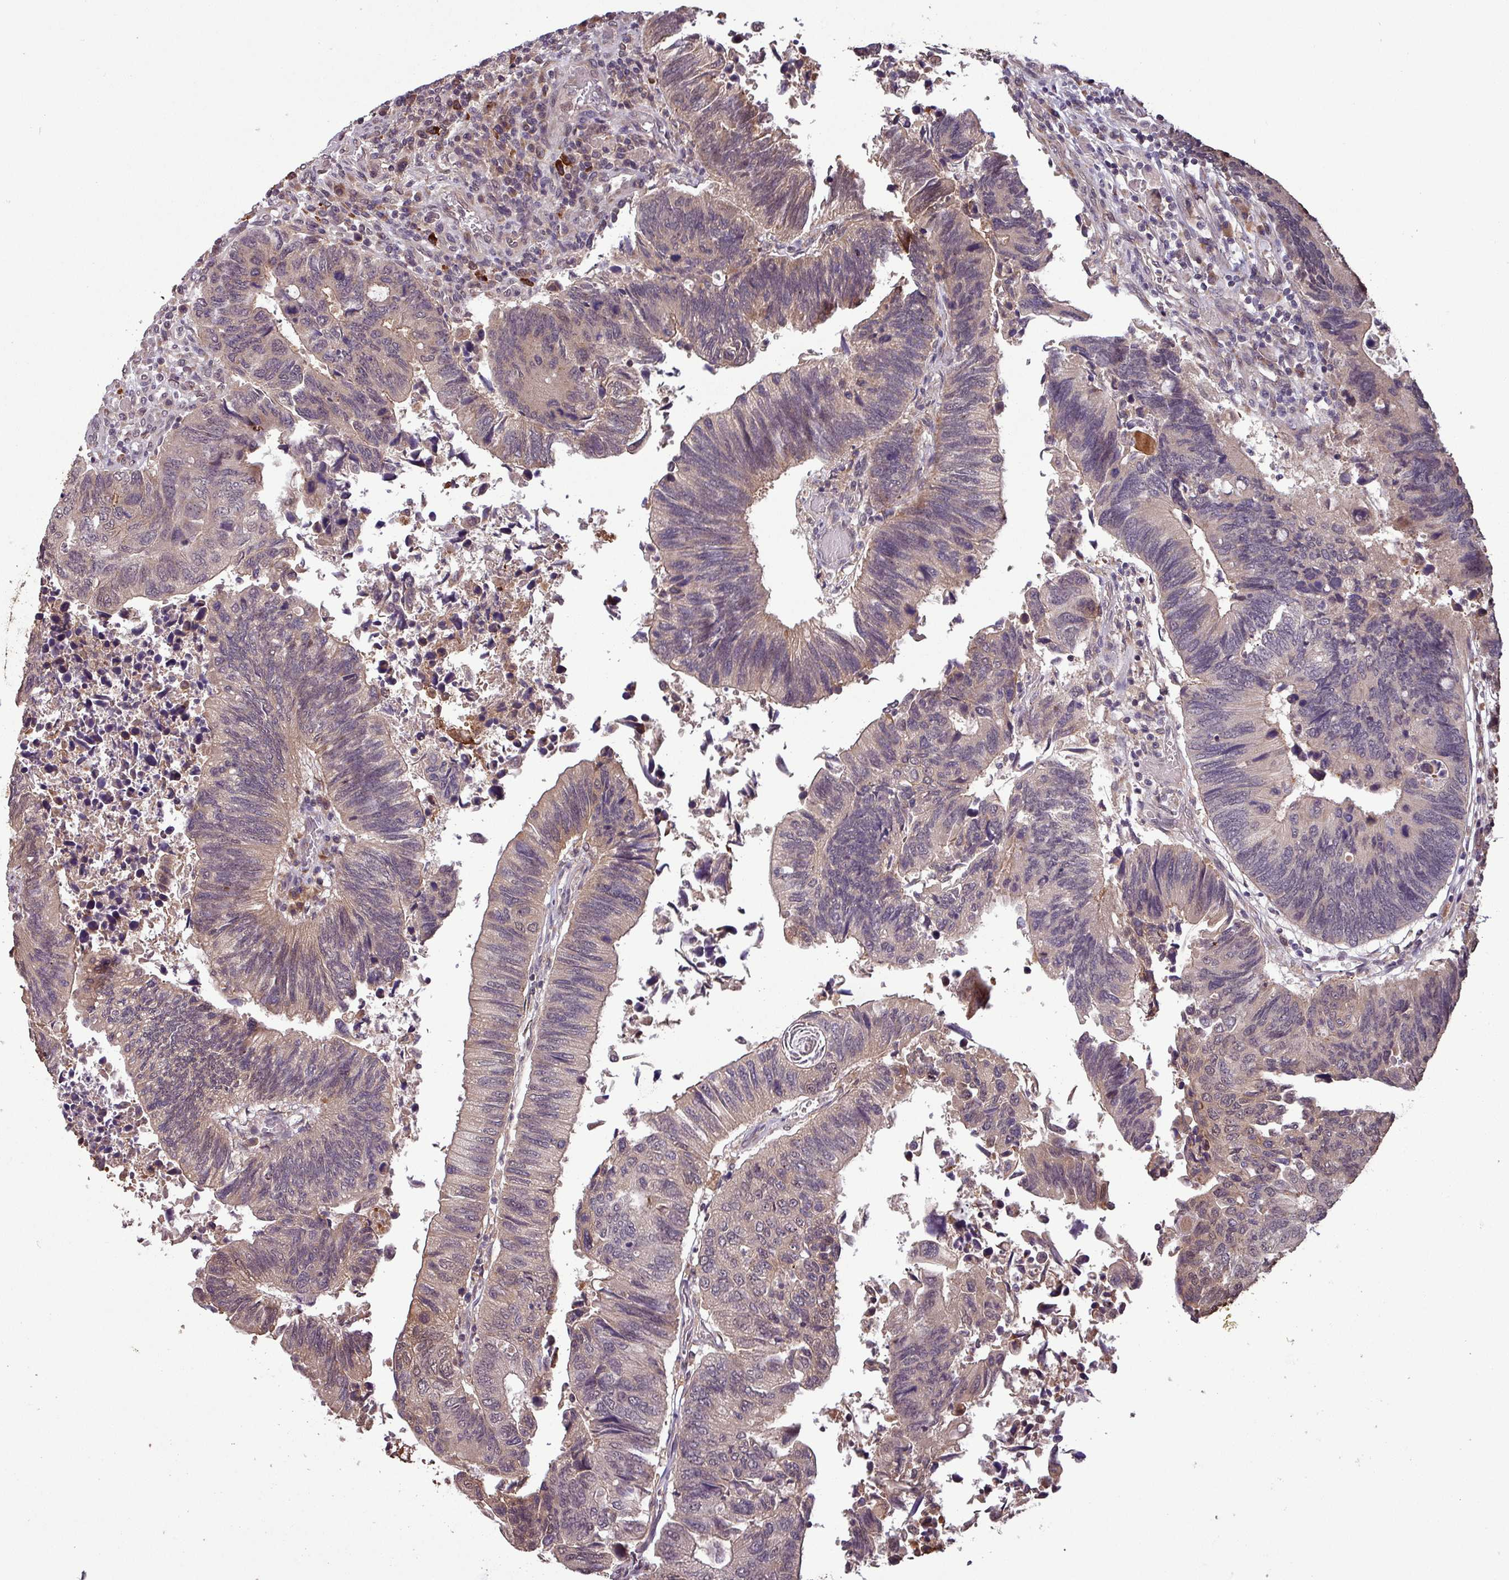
{"staining": {"intensity": "weak", "quantity": "25%-75%", "location": "cytoplasmic/membranous,nuclear"}, "tissue": "colorectal cancer", "cell_type": "Tumor cells", "image_type": "cancer", "snomed": [{"axis": "morphology", "description": "Adenocarcinoma, NOS"}, {"axis": "topography", "description": "Colon"}], "caption": "An immunohistochemistry histopathology image of neoplastic tissue is shown. Protein staining in brown labels weak cytoplasmic/membranous and nuclear positivity in colorectal cancer (adenocarcinoma) within tumor cells.", "gene": "NOB1", "patient": {"sex": "male", "age": 87}}